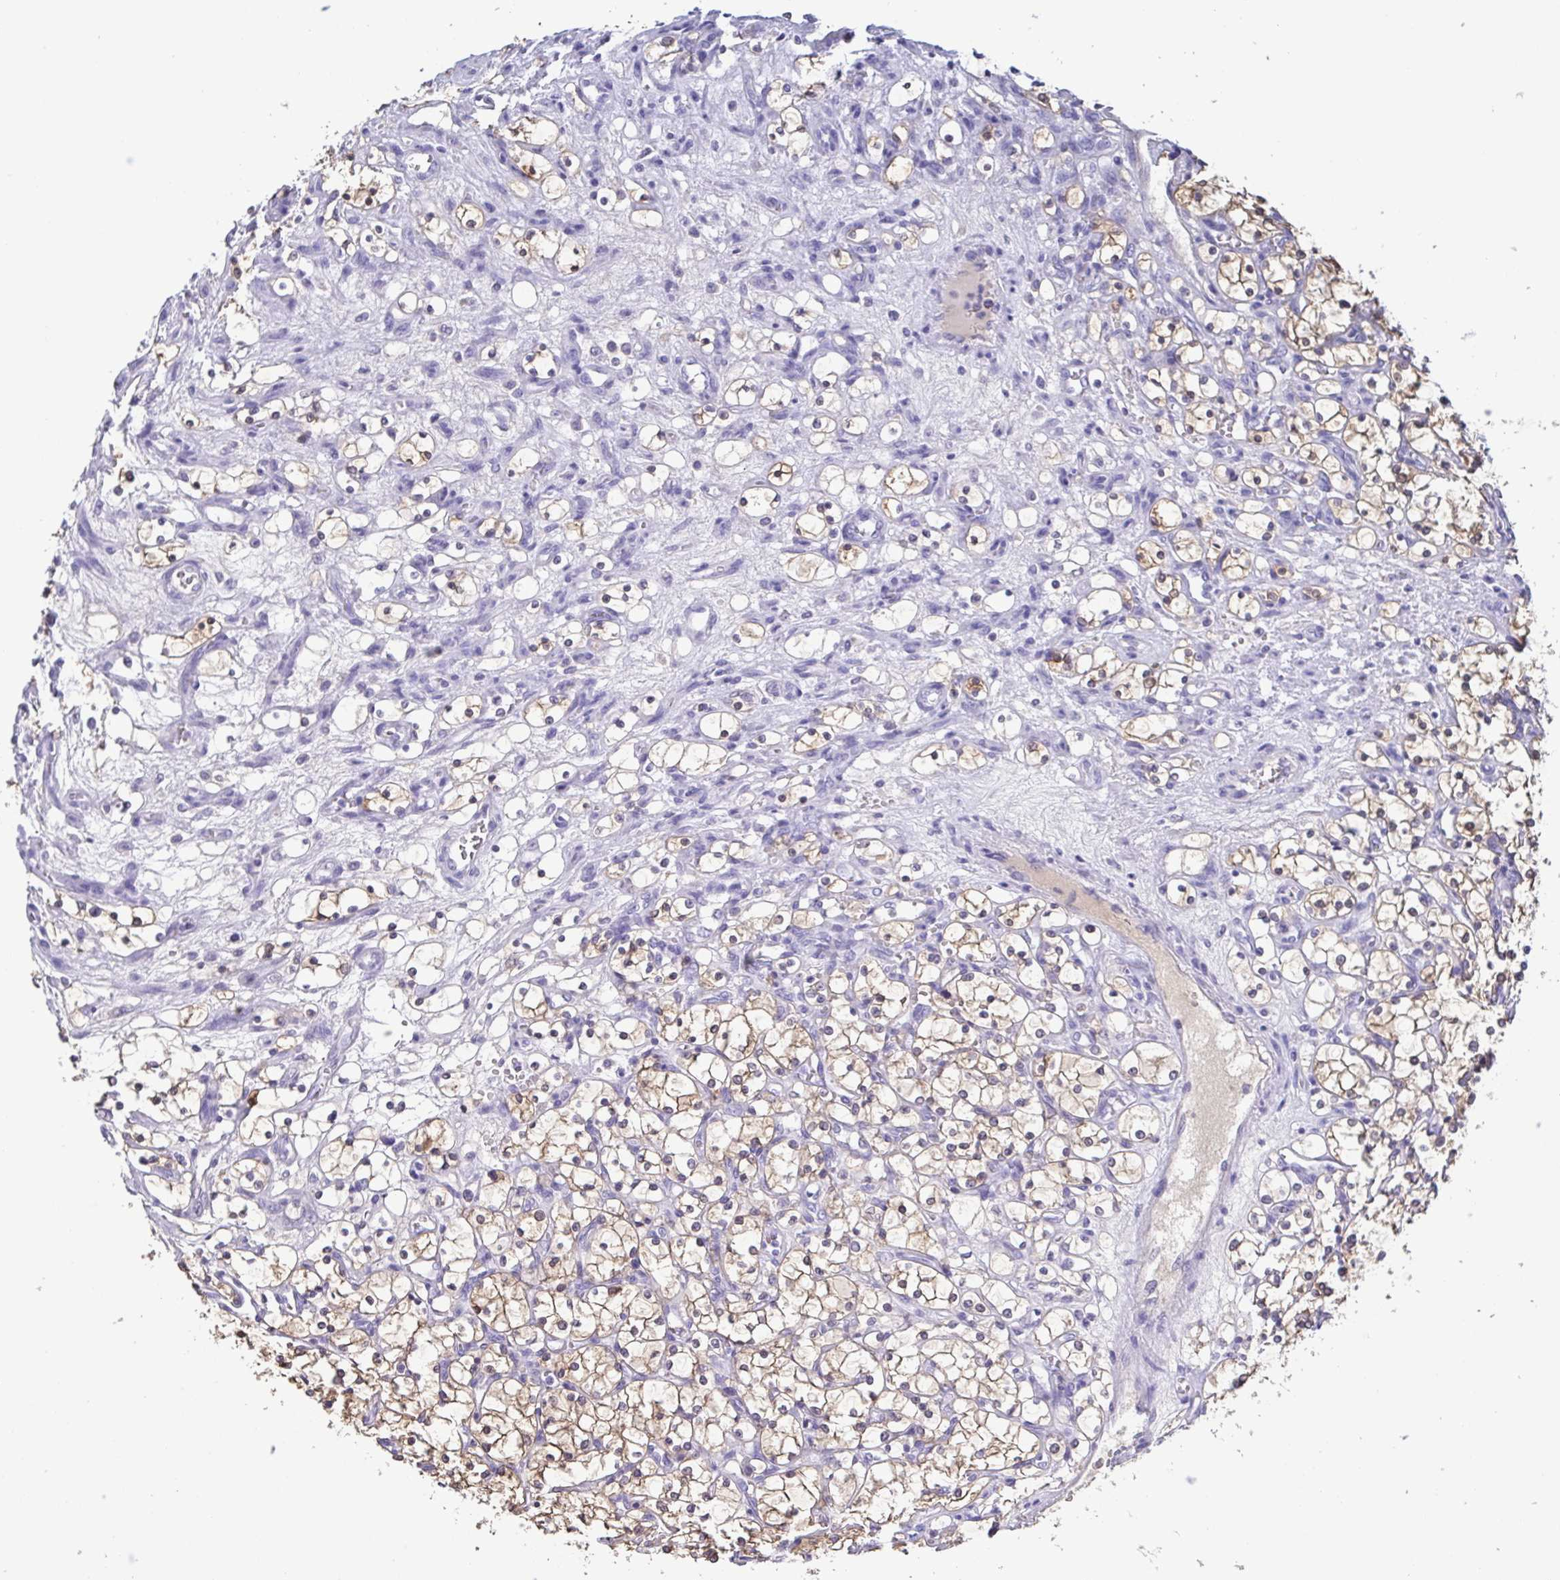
{"staining": {"intensity": "weak", "quantity": "25%-75%", "location": "cytoplasmic/membranous"}, "tissue": "renal cancer", "cell_type": "Tumor cells", "image_type": "cancer", "snomed": [{"axis": "morphology", "description": "Adenocarcinoma, NOS"}, {"axis": "topography", "description": "Kidney"}], "caption": "This is an image of immunohistochemistry (IHC) staining of renal cancer (adenocarcinoma), which shows weak staining in the cytoplasmic/membranous of tumor cells.", "gene": "LDHC", "patient": {"sex": "female", "age": 69}}